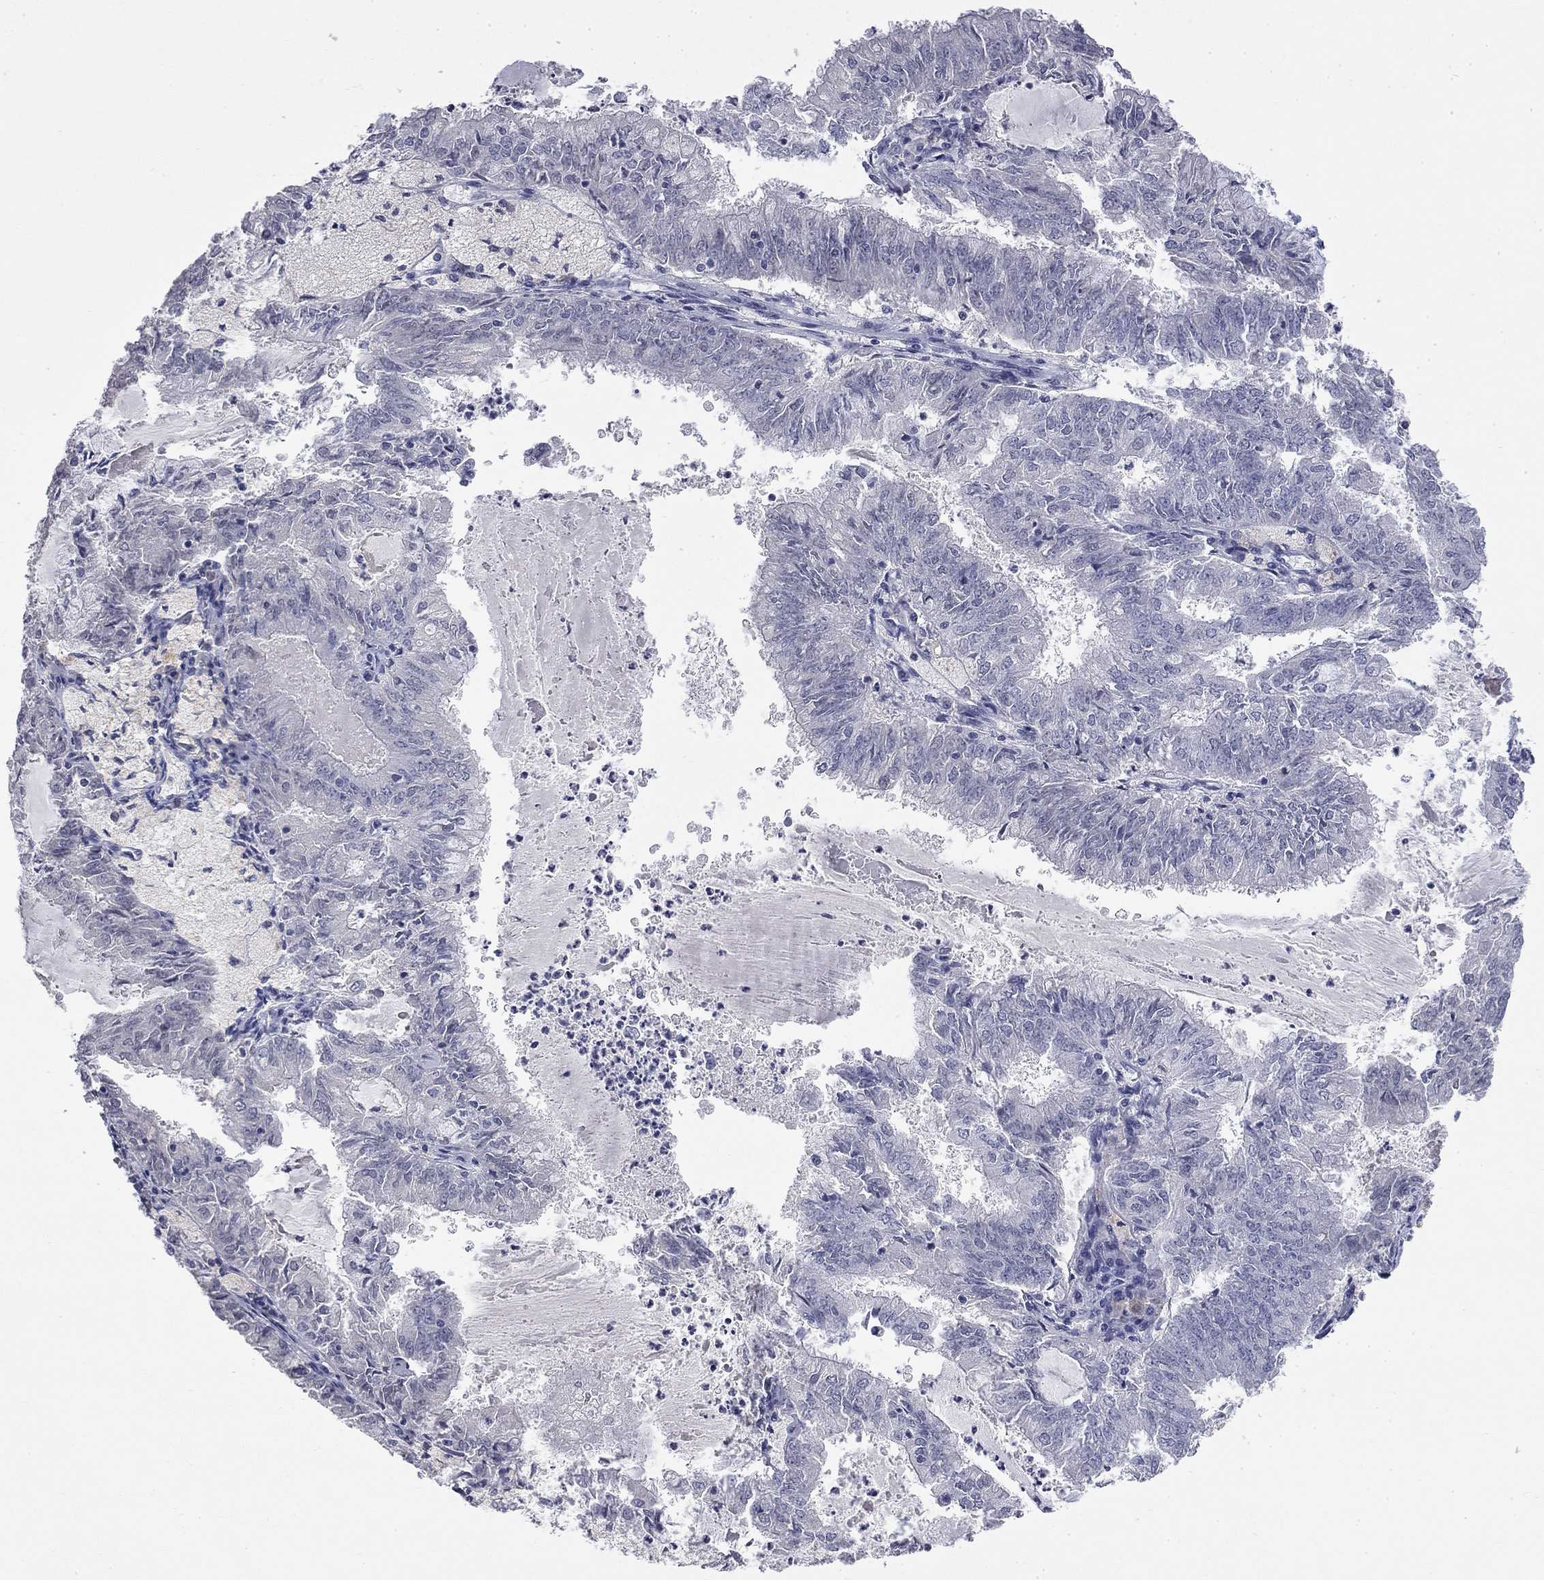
{"staining": {"intensity": "negative", "quantity": "none", "location": "none"}, "tissue": "endometrial cancer", "cell_type": "Tumor cells", "image_type": "cancer", "snomed": [{"axis": "morphology", "description": "Adenocarcinoma, NOS"}, {"axis": "topography", "description": "Endometrium"}], "caption": "A high-resolution photomicrograph shows IHC staining of endometrial adenocarcinoma, which demonstrates no significant positivity in tumor cells.", "gene": "SLC51A", "patient": {"sex": "female", "age": 57}}